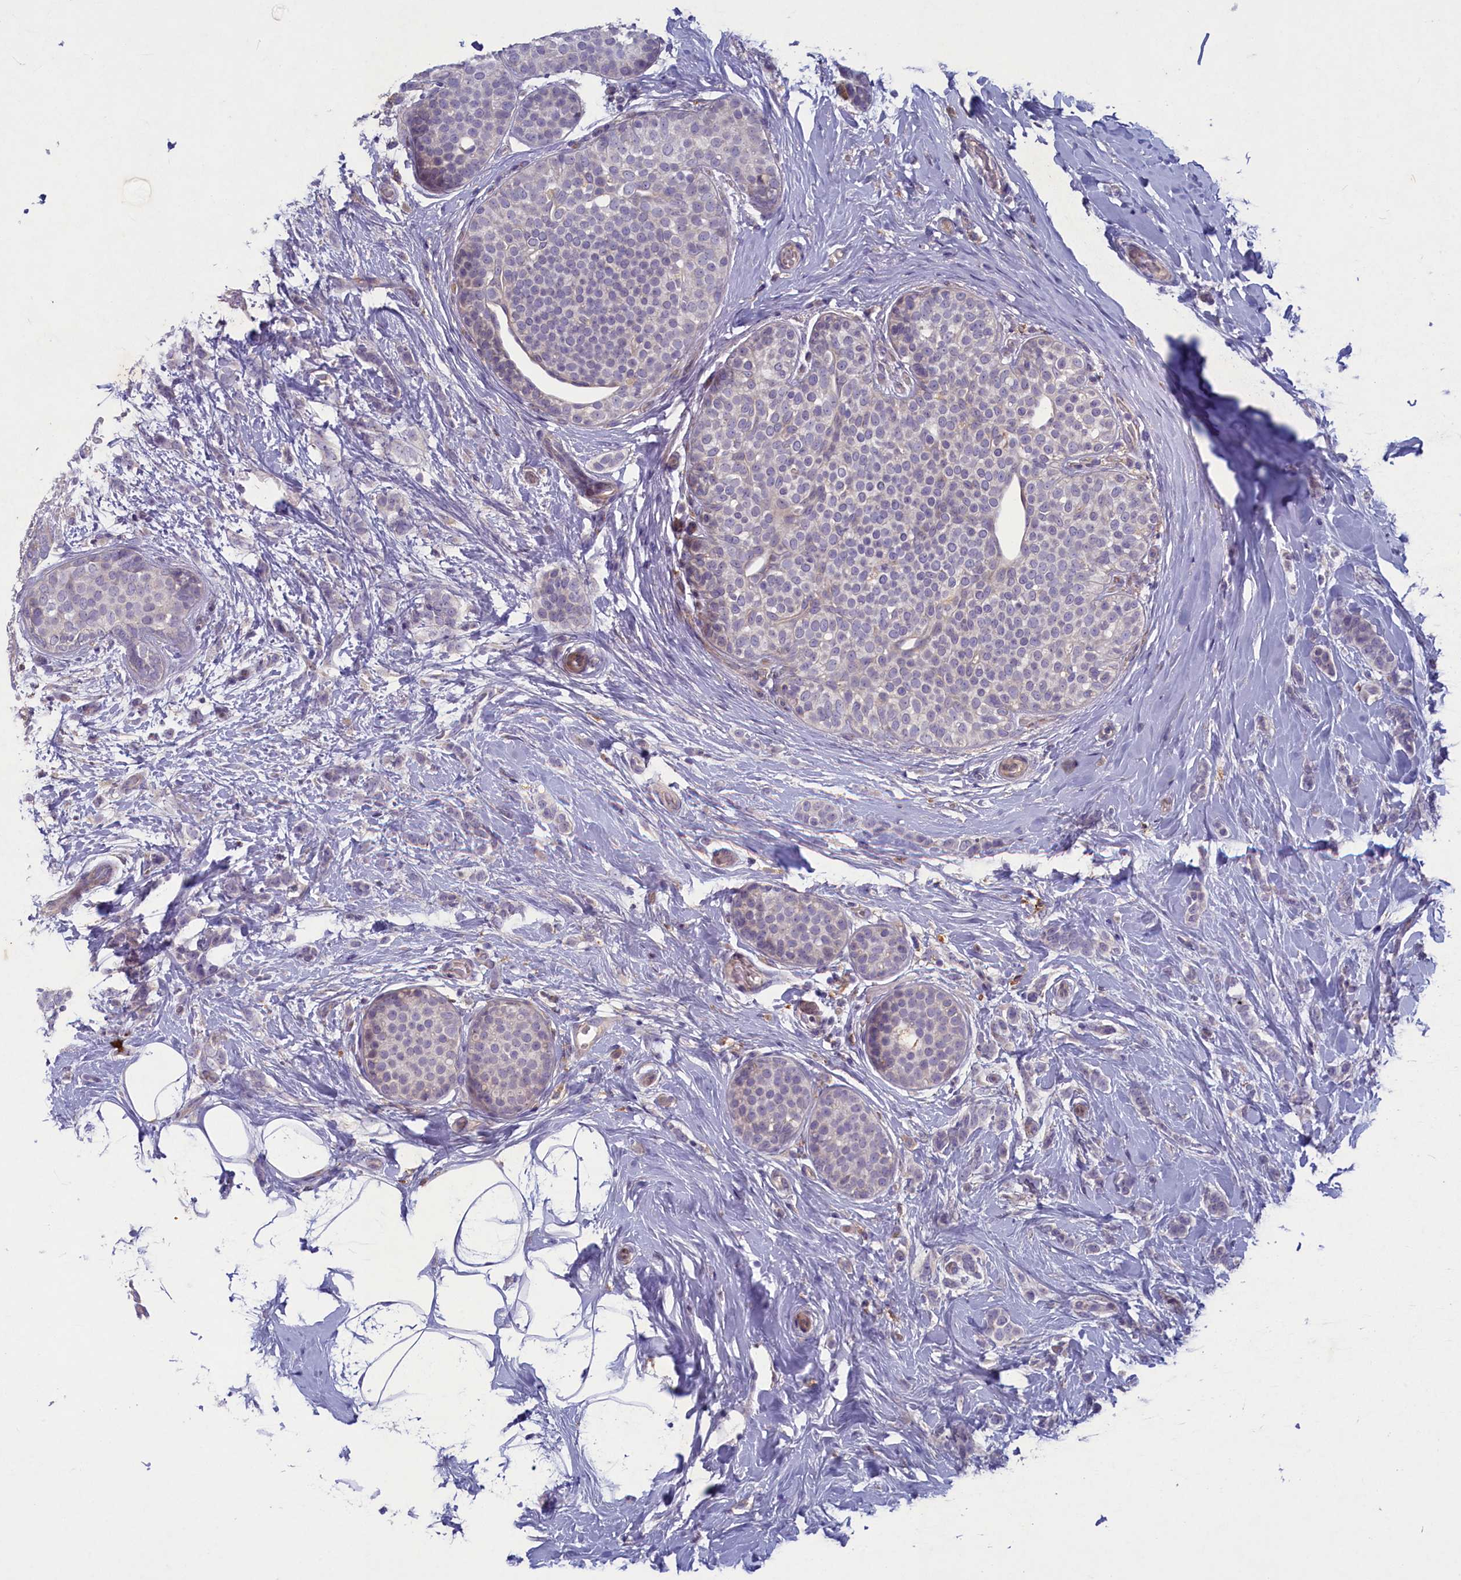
{"staining": {"intensity": "negative", "quantity": "none", "location": "none"}, "tissue": "breast cancer", "cell_type": "Tumor cells", "image_type": "cancer", "snomed": [{"axis": "morphology", "description": "Lobular carcinoma, in situ"}, {"axis": "morphology", "description": "Lobular carcinoma"}, {"axis": "topography", "description": "Breast"}], "caption": "The immunohistochemistry image has no significant staining in tumor cells of breast cancer (lobular carcinoma) tissue.", "gene": "PLEKHG6", "patient": {"sex": "female", "age": 41}}